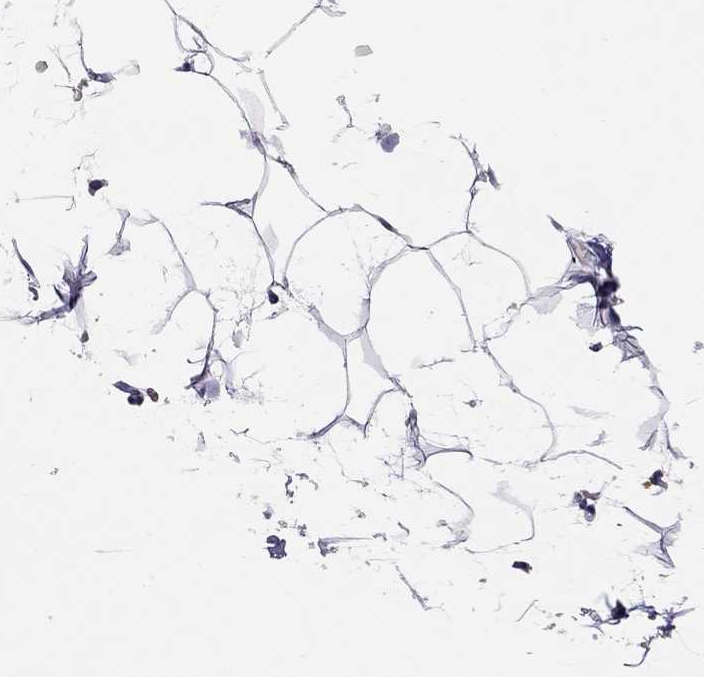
{"staining": {"intensity": "negative", "quantity": "none", "location": "none"}, "tissue": "adipose tissue", "cell_type": "Adipocytes", "image_type": "normal", "snomed": [{"axis": "morphology", "description": "Normal tissue, NOS"}, {"axis": "topography", "description": "Adipose tissue"}], "caption": "This image is of normal adipose tissue stained with IHC to label a protein in brown with the nuclei are counter-stained blue. There is no staining in adipocytes.", "gene": "SCARB1", "patient": {"sex": "male", "age": 57}}